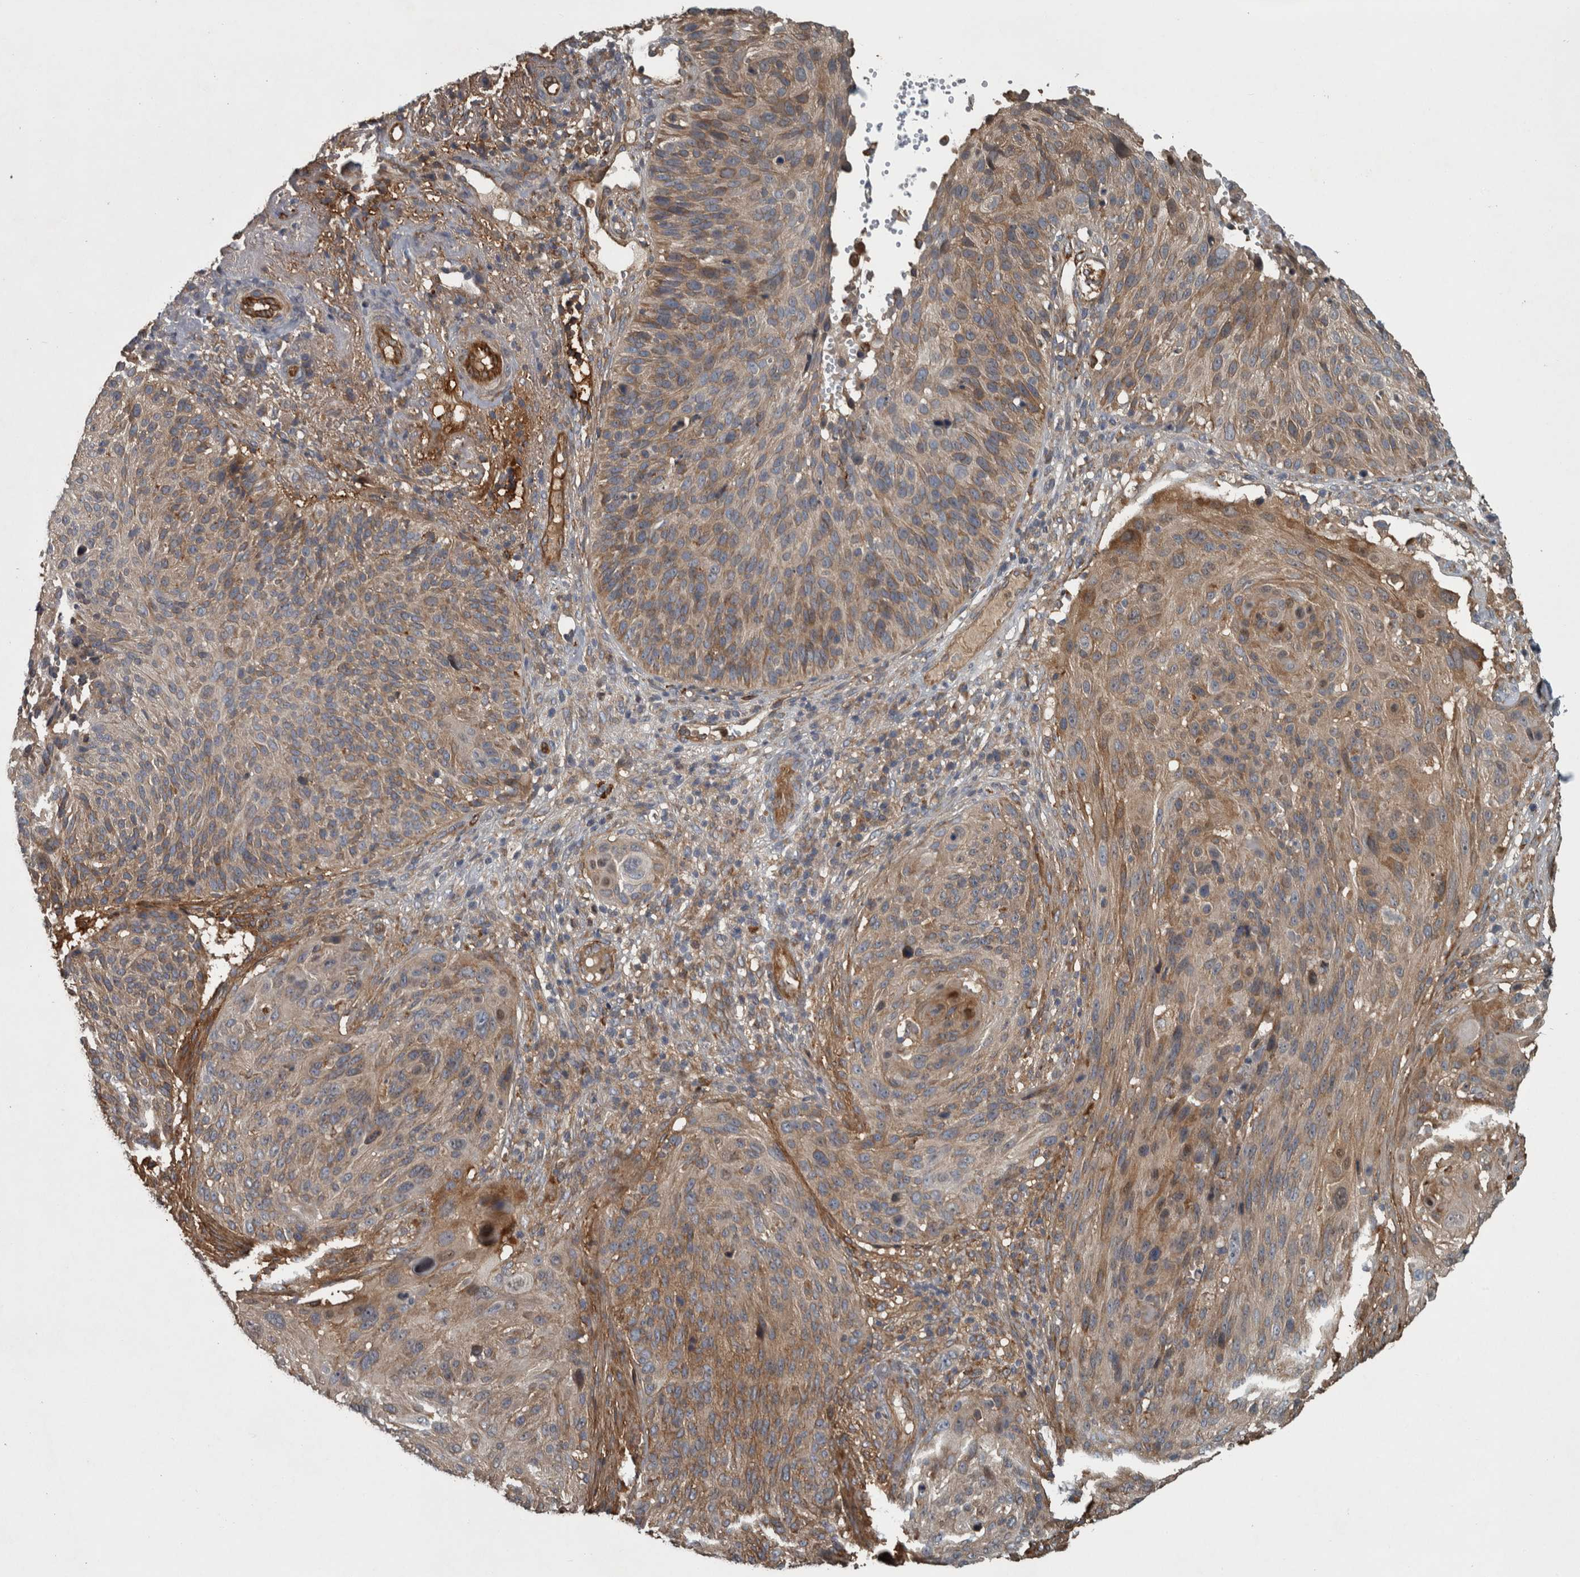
{"staining": {"intensity": "moderate", "quantity": "25%-75%", "location": "cytoplasmic/membranous"}, "tissue": "cervical cancer", "cell_type": "Tumor cells", "image_type": "cancer", "snomed": [{"axis": "morphology", "description": "Squamous cell carcinoma, NOS"}, {"axis": "topography", "description": "Cervix"}], "caption": "A medium amount of moderate cytoplasmic/membranous positivity is appreciated in approximately 25%-75% of tumor cells in cervical squamous cell carcinoma tissue.", "gene": "EXOC8", "patient": {"sex": "female", "age": 74}}